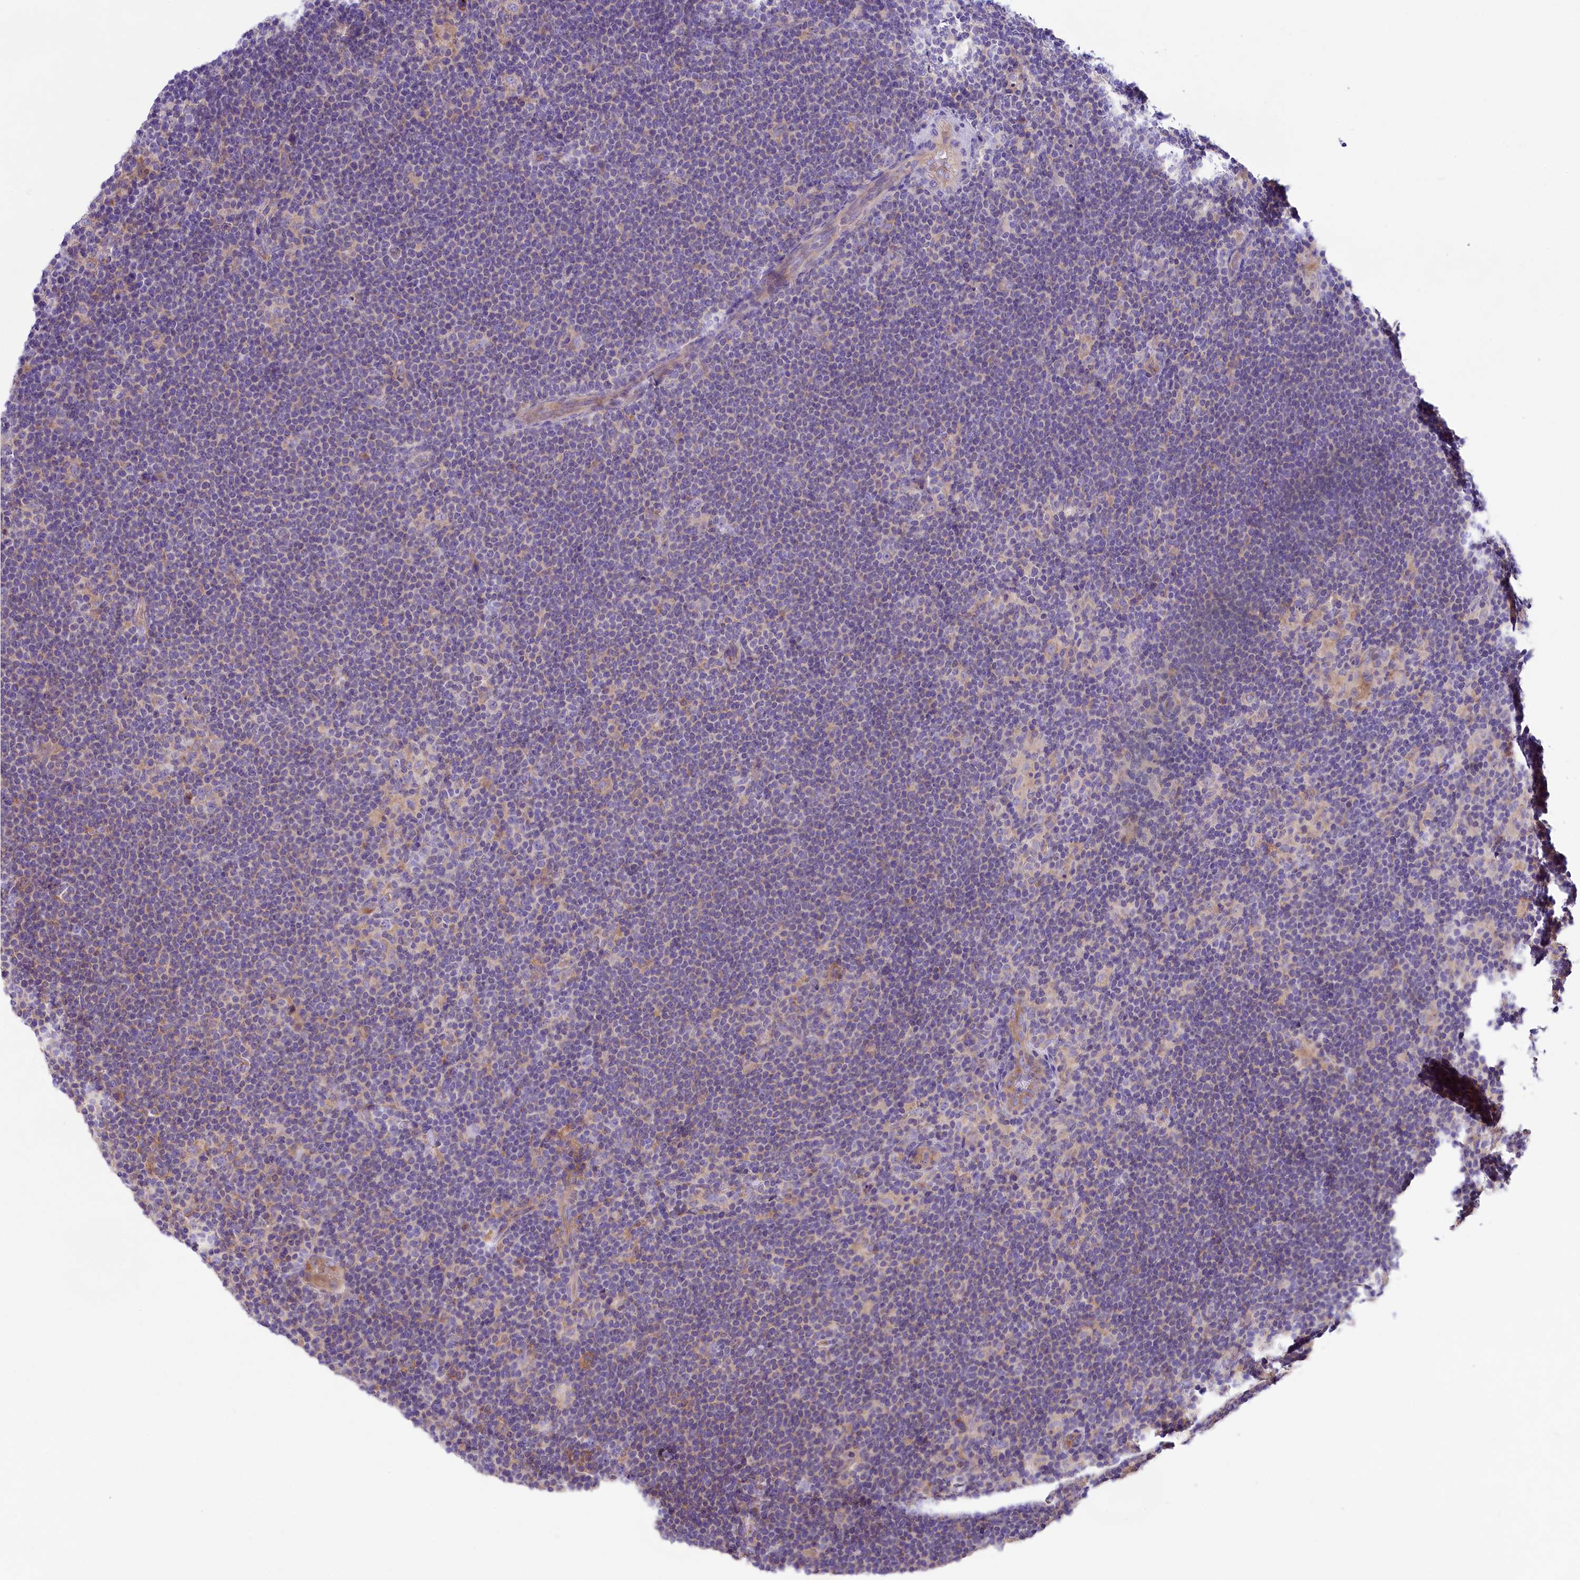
{"staining": {"intensity": "negative", "quantity": "none", "location": "none"}, "tissue": "lymphoma", "cell_type": "Tumor cells", "image_type": "cancer", "snomed": [{"axis": "morphology", "description": "Hodgkin's disease, NOS"}, {"axis": "topography", "description": "Lymph node"}], "caption": "This is a image of IHC staining of Hodgkin's disease, which shows no positivity in tumor cells.", "gene": "PEMT", "patient": {"sex": "female", "age": 57}}